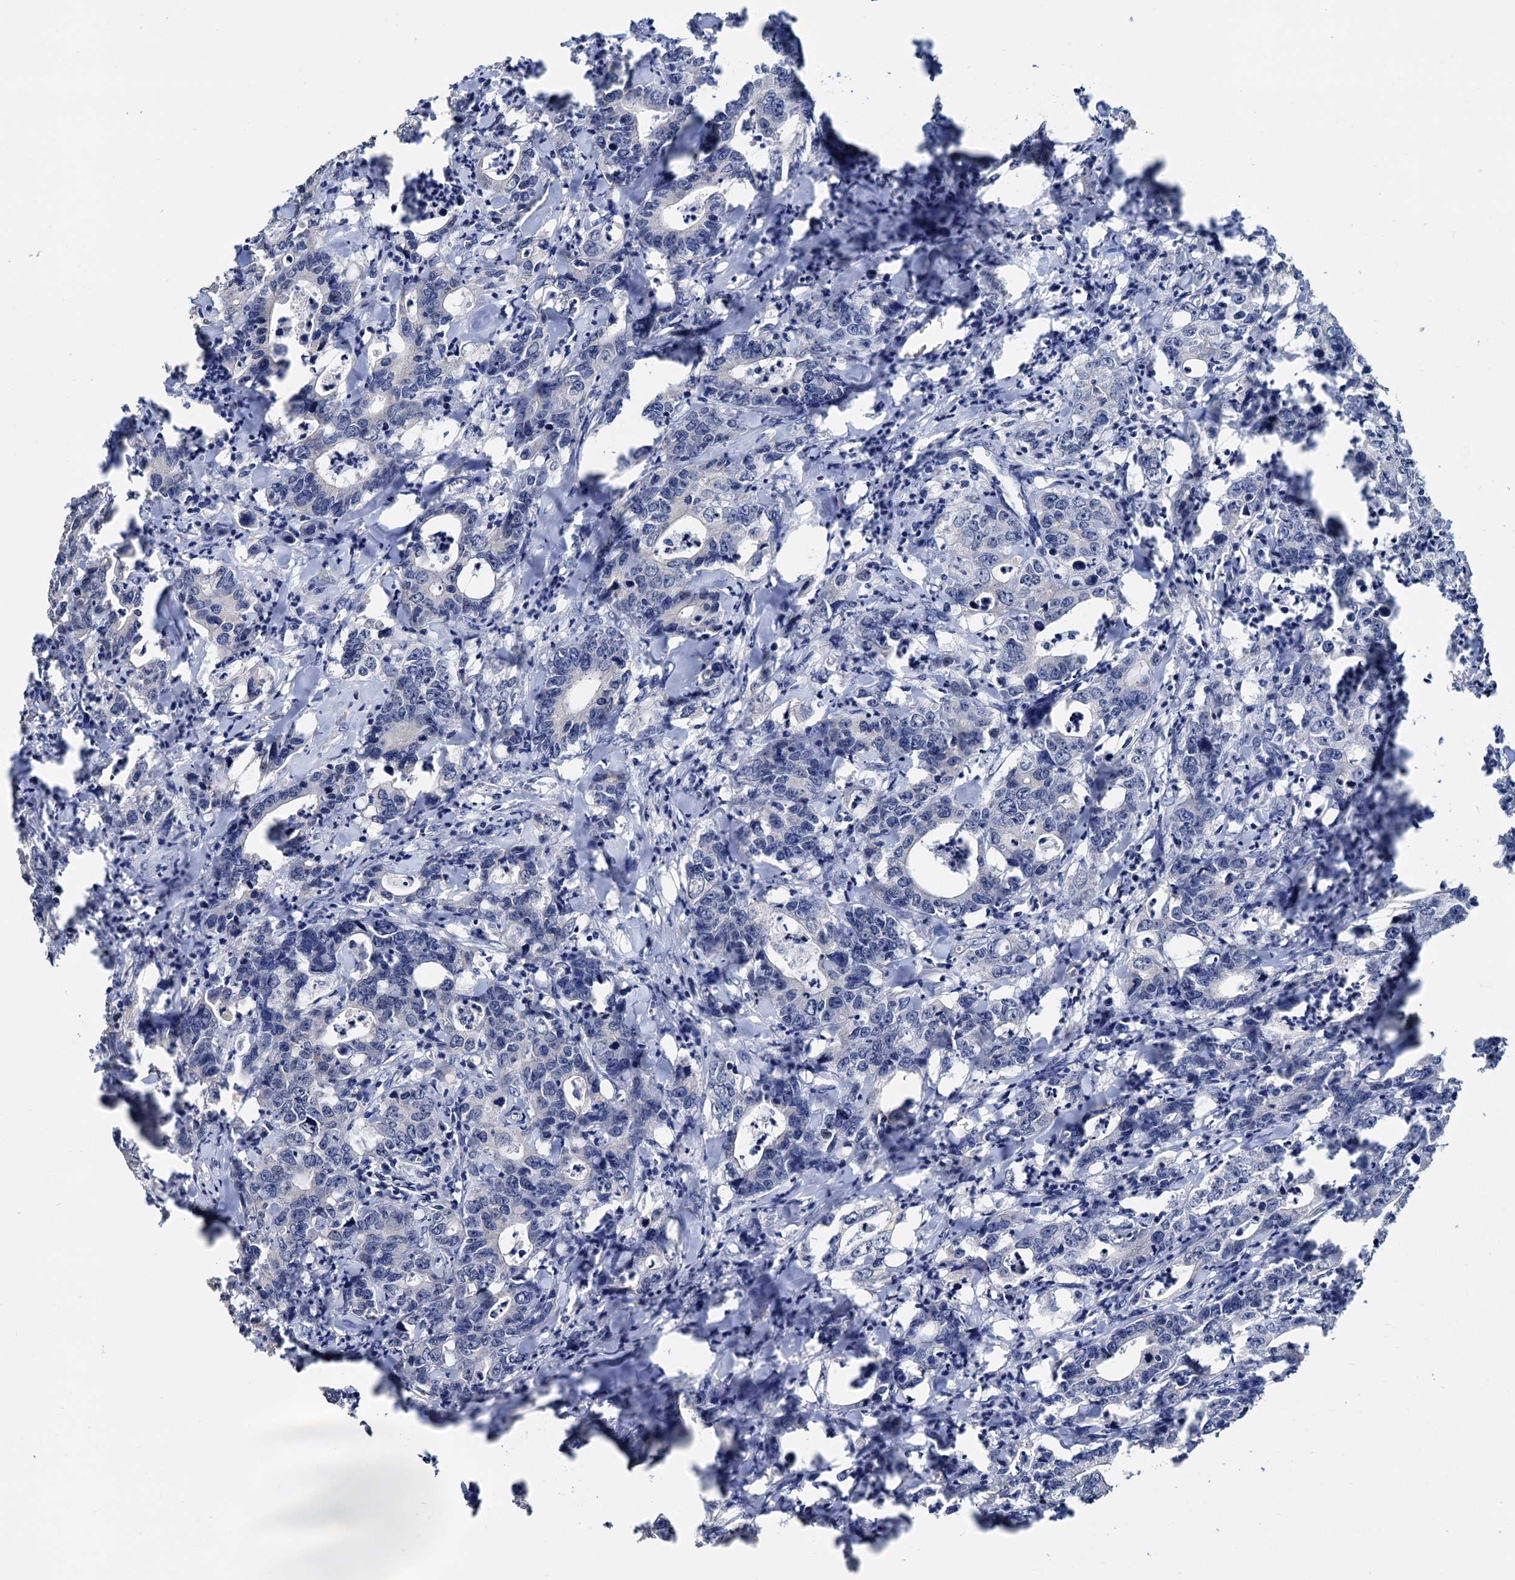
{"staining": {"intensity": "negative", "quantity": "none", "location": "none"}, "tissue": "colorectal cancer", "cell_type": "Tumor cells", "image_type": "cancer", "snomed": [{"axis": "morphology", "description": "Adenocarcinoma, NOS"}, {"axis": "topography", "description": "Colon"}], "caption": "Human colorectal adenocarcinoma stained for a protein using immunohistochemistry reveals no positivity in tumor cells.", "gene": "C2CD3", "patient": {"sex": "female", "age": 75}}